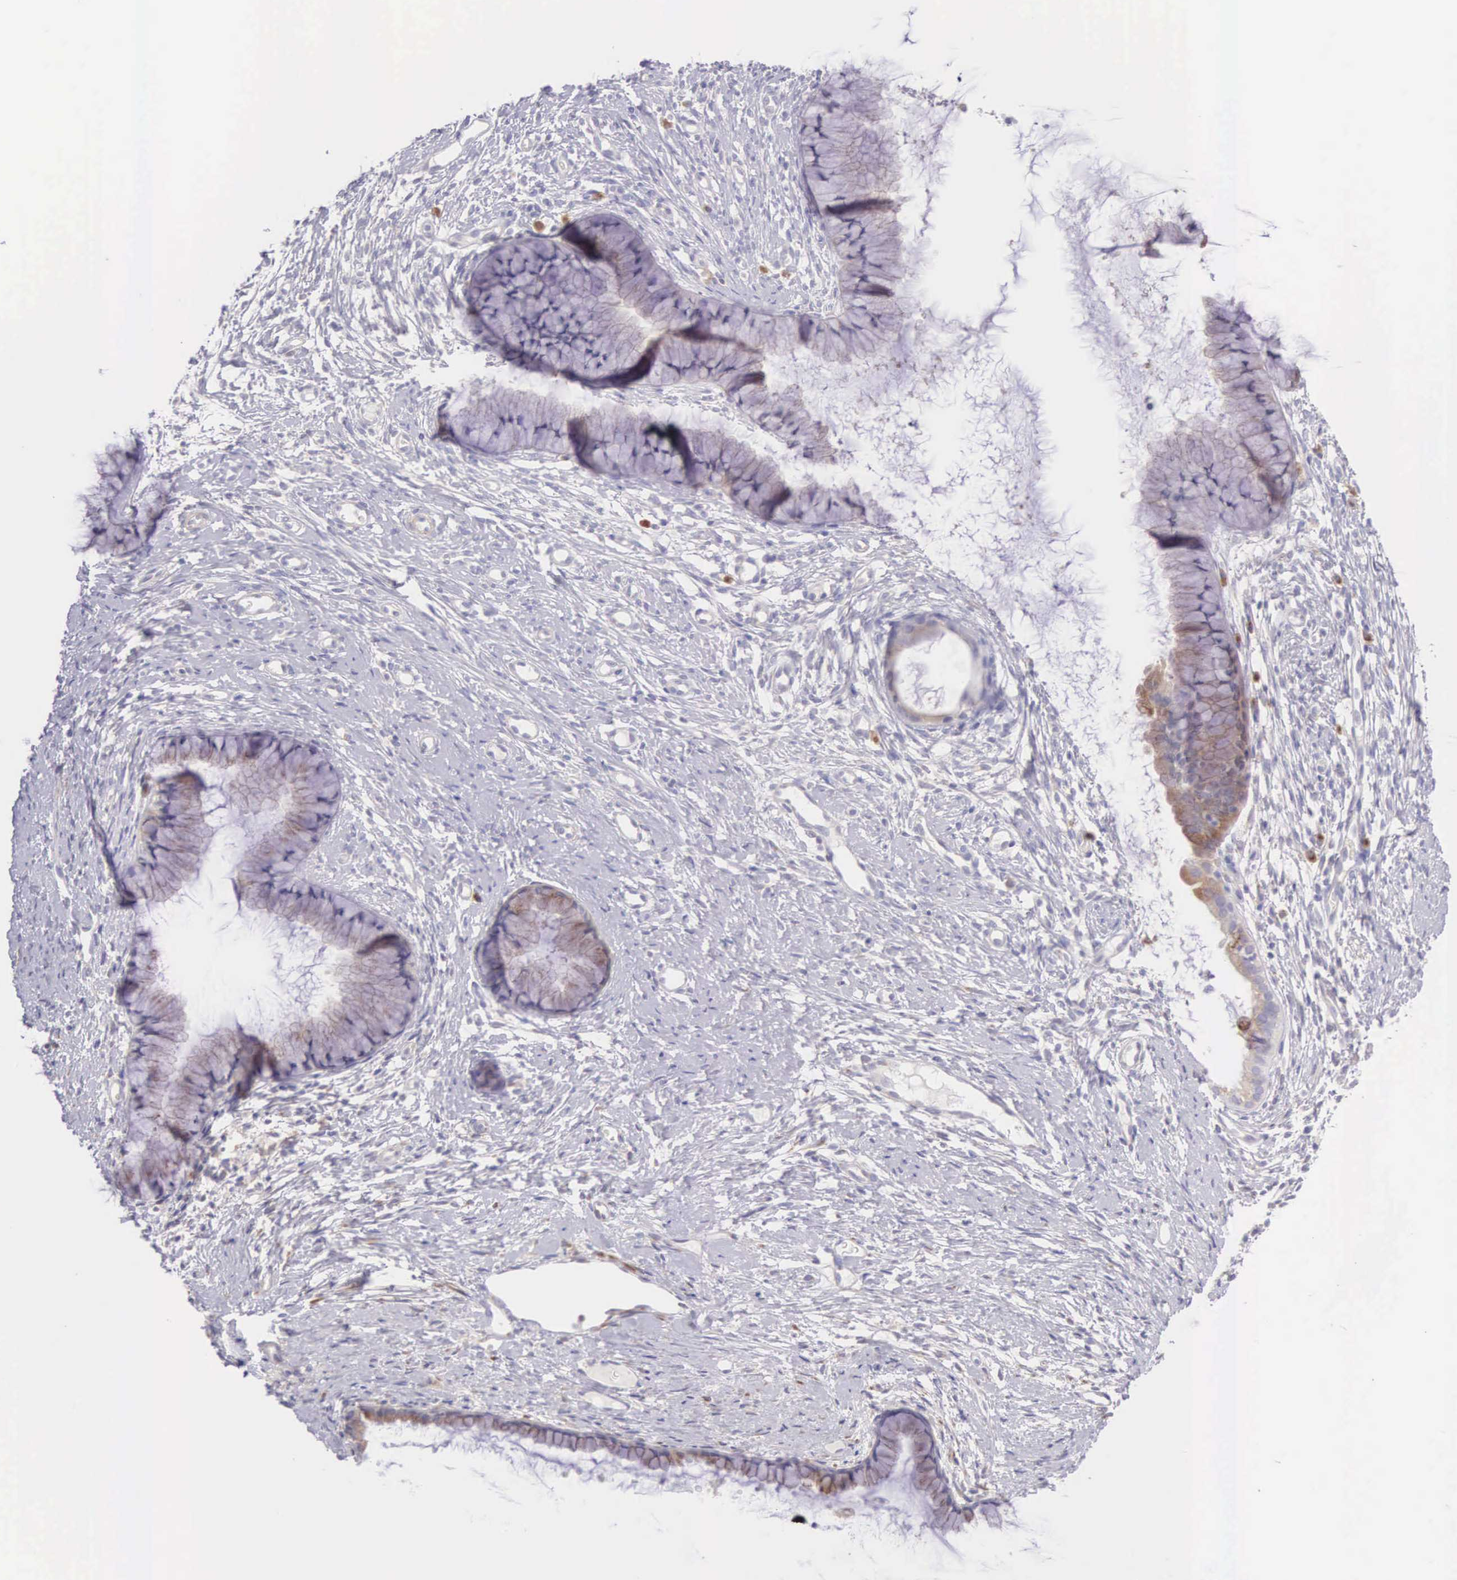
{"staining": {"intensity": "negative", "quantity": "none", "location": "none"}, "tissue": "cervix", "cell_type": "Glandular cells", "image_type": "normal", "snomed": [{"axis": "morphology", "description": "Normal tissue, NOS"}, {"axis": "topography", "description": "Cervix"}], "caption": "Immunohistochemistry photomicrograph of unremarkable cervix stained for a protein (brown), which exhibits no expression in glandular cells.", "gene": "ARFGAP3", "patient": {"sex": "female", "age": 82}}